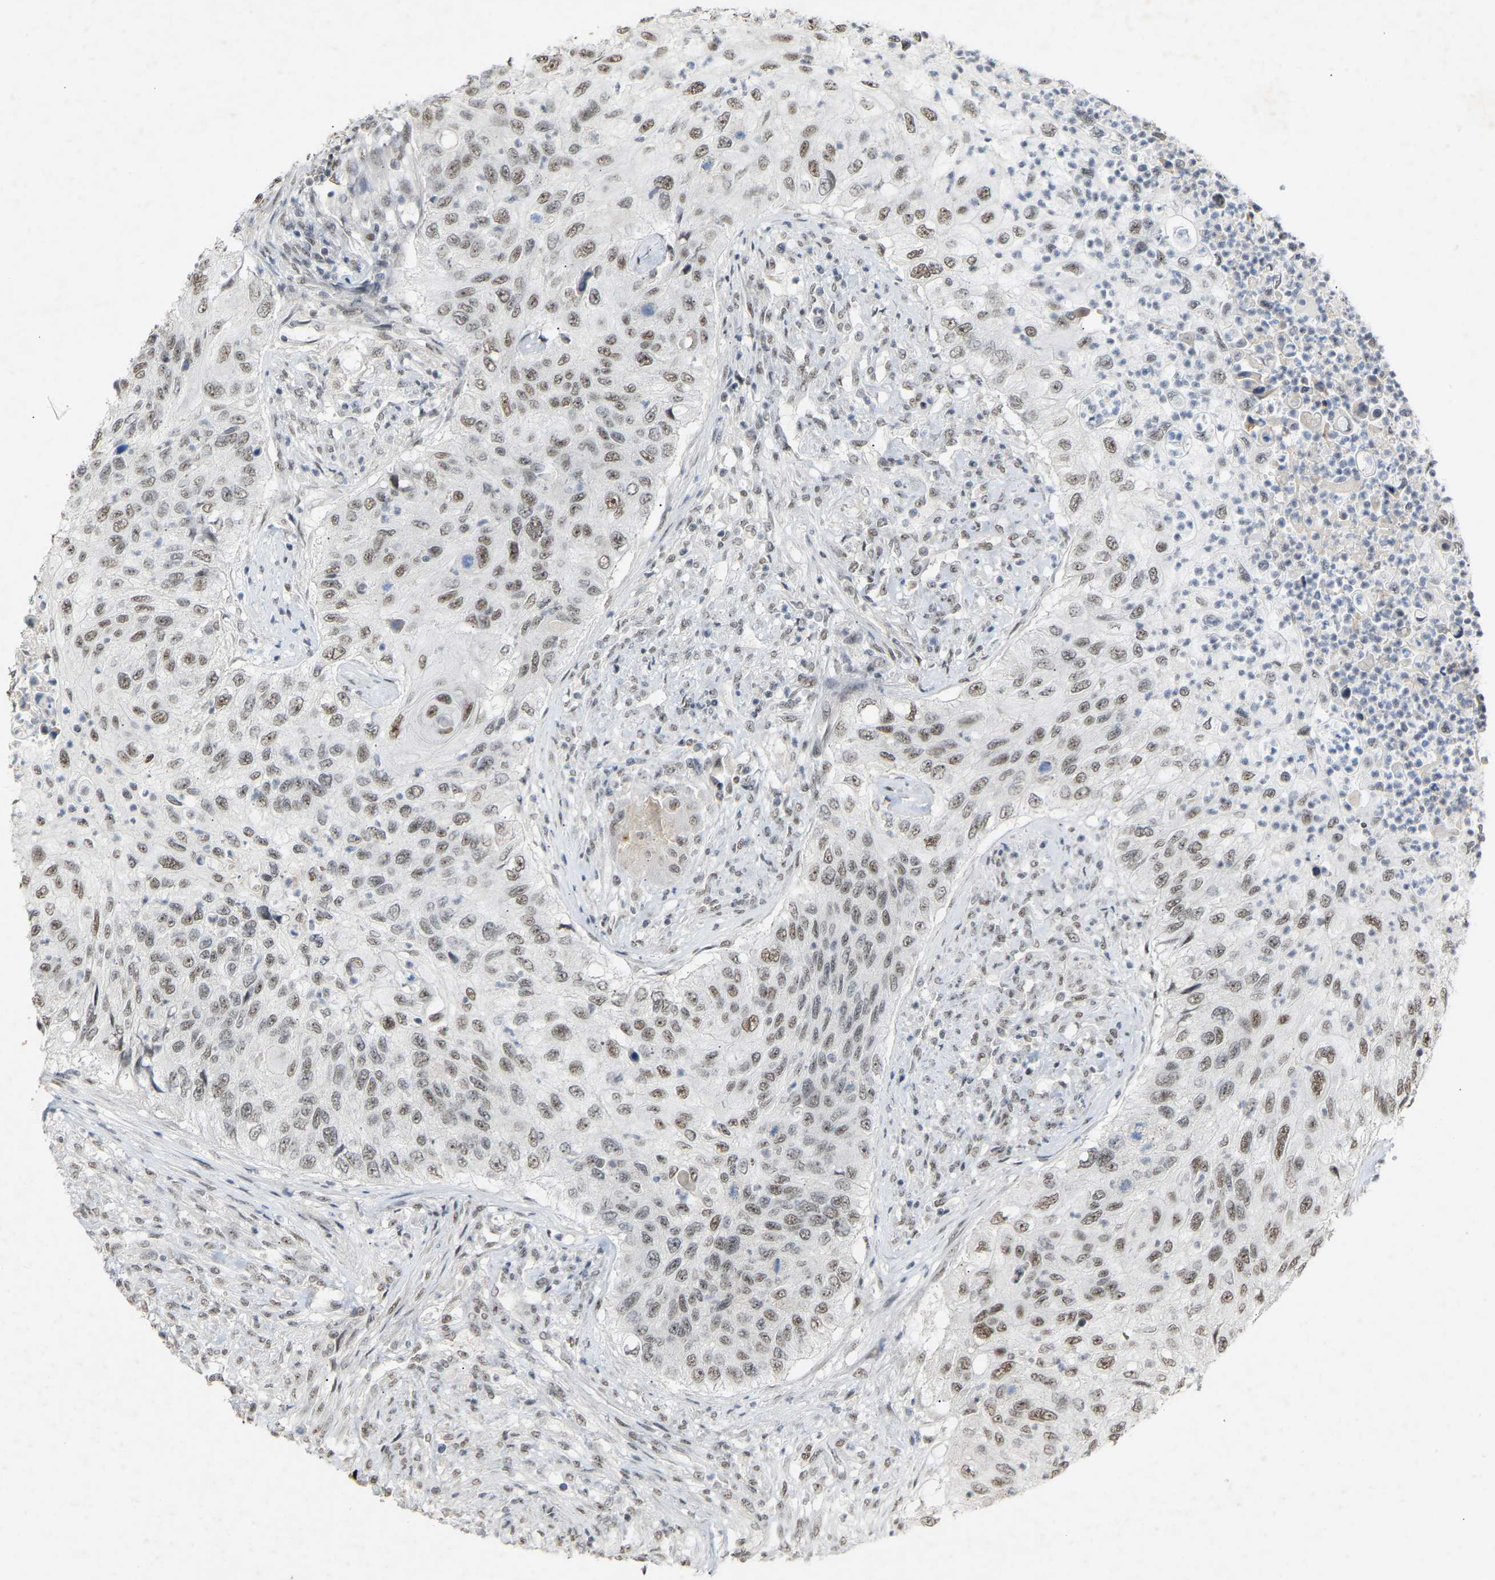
{"staining": {"intensity": "moderate", "quantity": "25%-75%", "location": "nuclear"}, "tissue": "urothelial cancer", "cell_type": "Tumor cells", "image_type": "cancer", "snomed": [{"axis": "morphology", "description": "Urothelial carcinoma, High grade"}, {"axis": "topography", "description": "Urinary bladder"}], "caption": "Immunohistochemistry (DAB) staining of human high-grade urothelial carcinoma demonstrates moderate nuclear protein positivity in approximately 25%-75% of tumor cells. The staining was performed using DAB, with brown indicating positive protein expression. Nuclei are stained blue with hematoxylin.", "gene": "NELFB", "patient": {"sex": "female", "age": 60}}